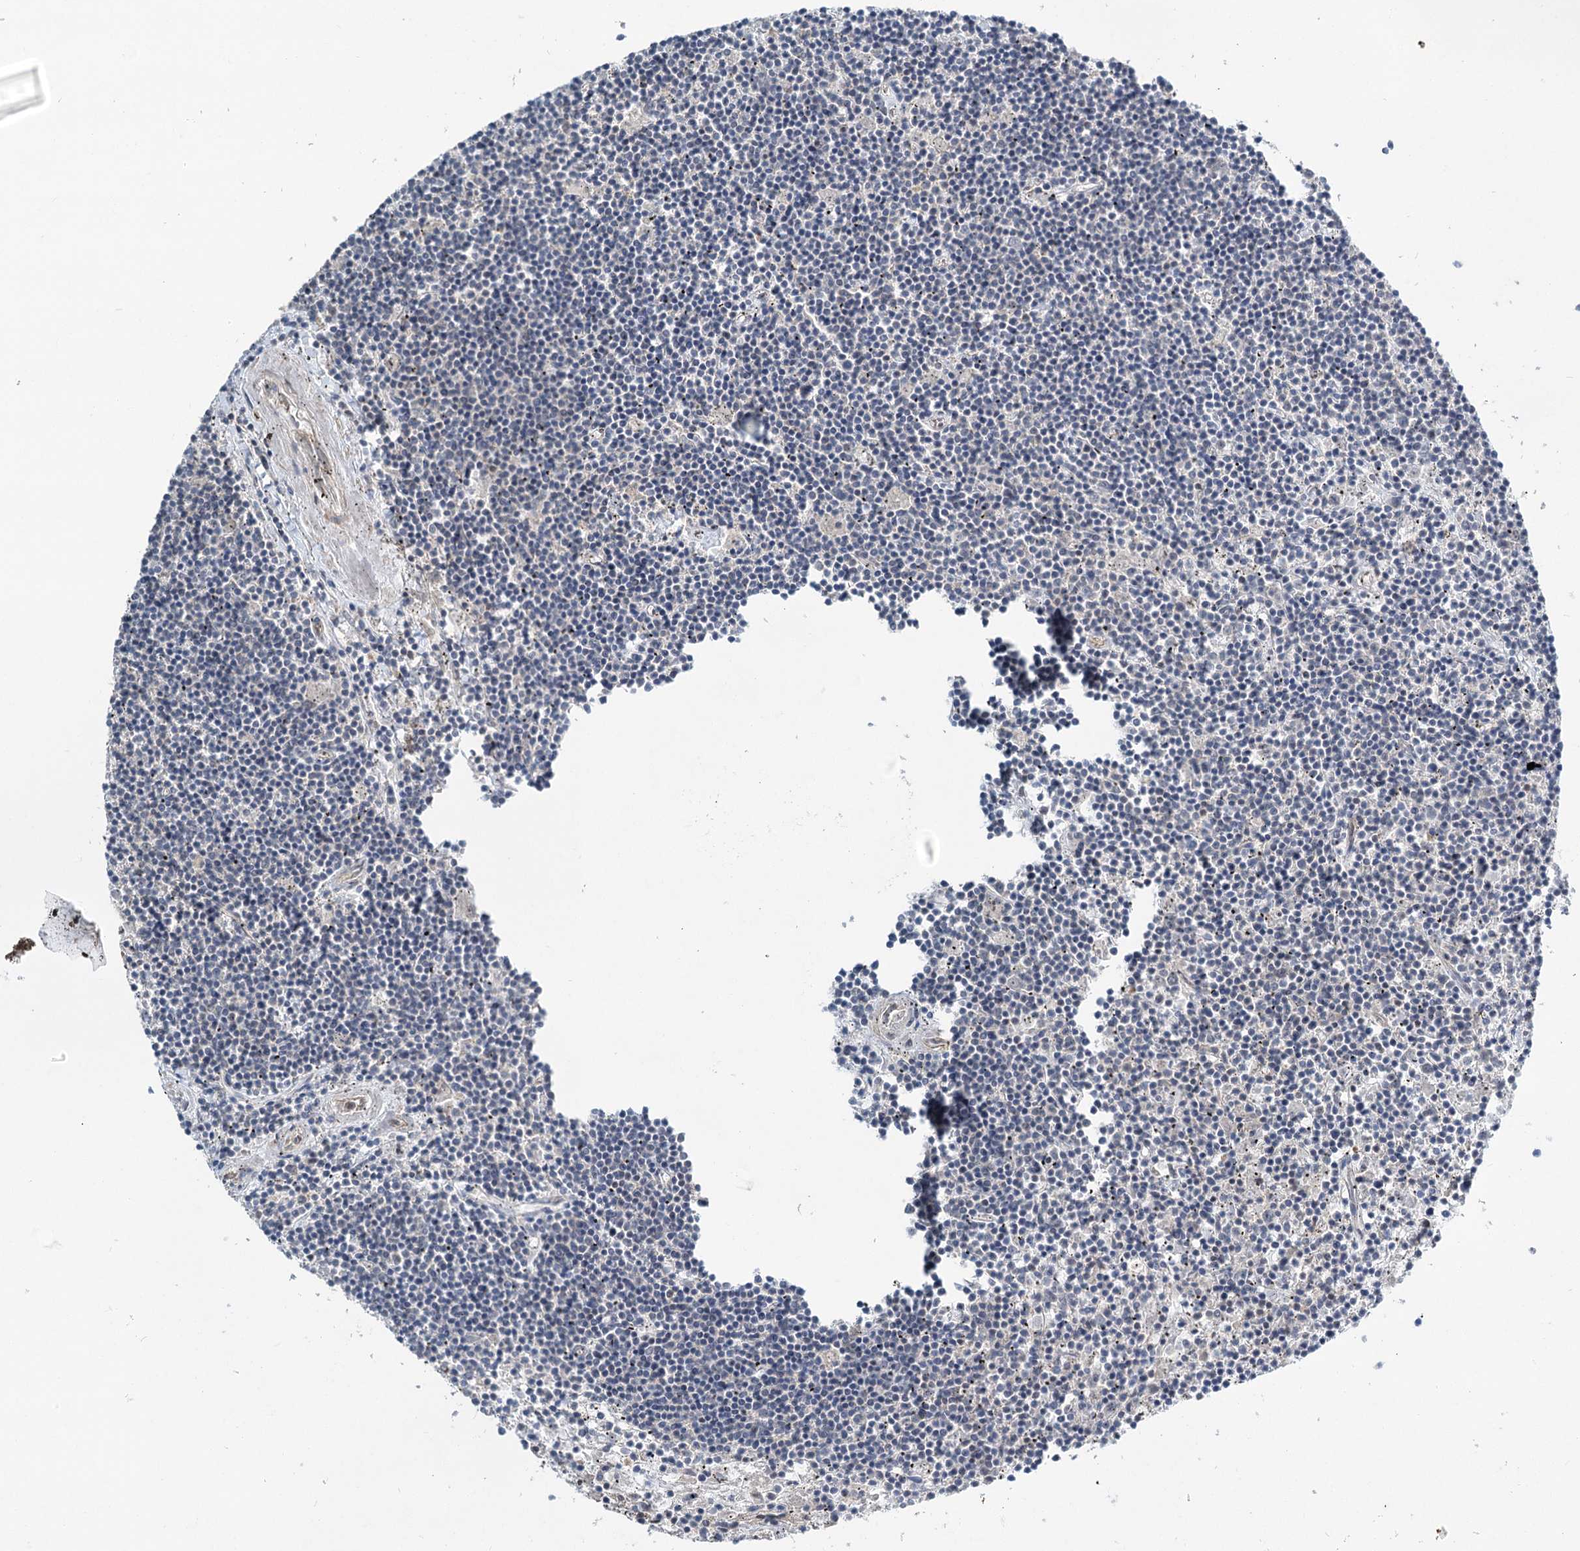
{"staining": {"intensity": "negative", "quantity": "none", "location": "none"}, "tissue": "lymphoma", "cell_type": "Tumor cells", "image_type": "cancer", "snomed": [{"axis": "morphology", "description": "Malignant lymphoma, non-Hodgkin's type, Low grade"}, {"axis": "topography", "description": "Spleen"}], "caption": "Photomicrograph shows no protein expression in tumor cells of lymphoma tissue. (Brightfield microscopy of DAB immunohistochemistry at high magnification).", "gene": "DCUN1D4", "patient": {"sex": "male", "age": 76}}